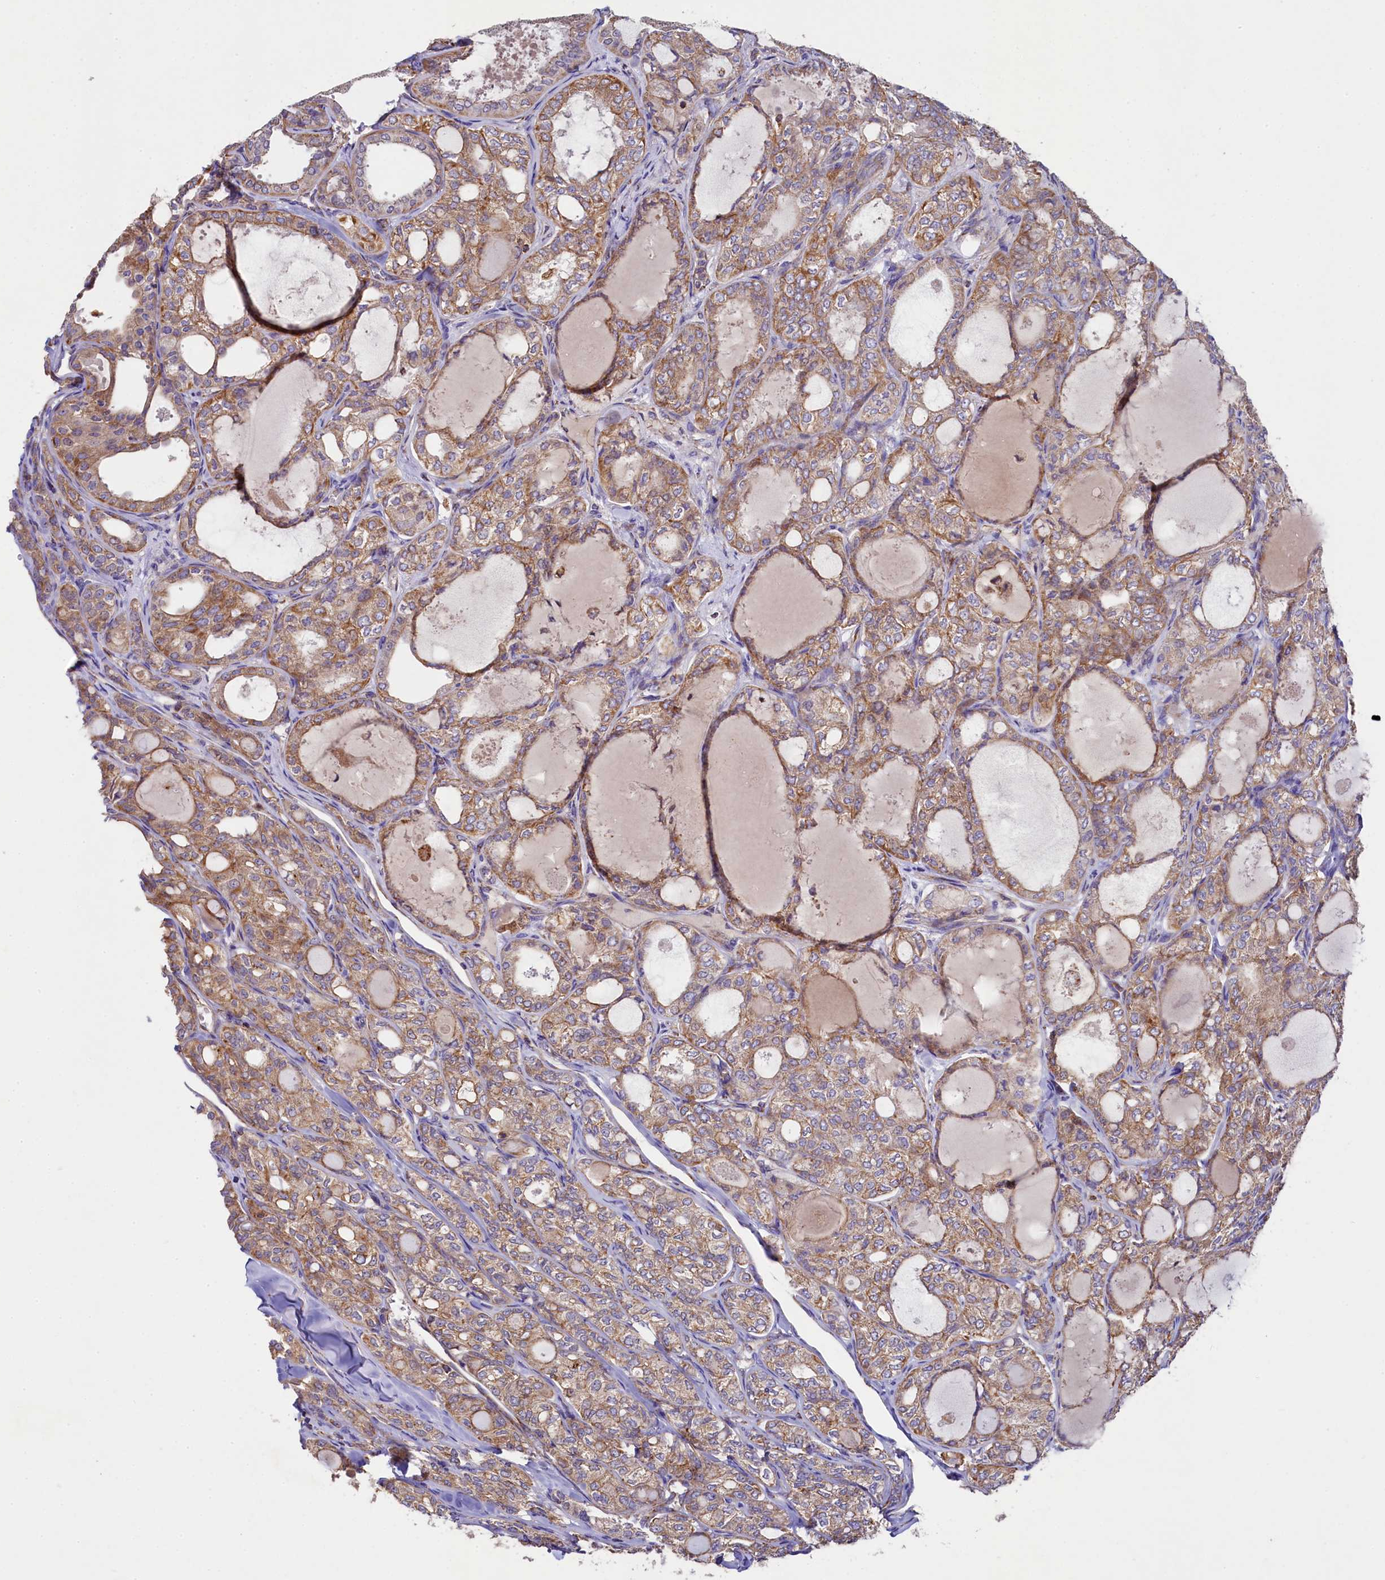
{"staining": {"intensity": "moderate", "quantity": ">75%", "location": "cytoplasmic/membranous"}, "tissue": "thyroid cancer", "cell_type": "Tumor cells", "image_type": "cancer", "snomed": [{"axis": "morphology", "description": "Follicular adenoma carcinoma, NOS"}, {"axis": "topography", "description": "Thyroid gland"}], "caption": "Immunohistochemical staining of thyroid cancer displays medium levels of moderate cytoplasmic/membranous protein positivity in approximately >75% of tumor cells.", "gene": "CLYBL", "patient": {"sex": "male", "age": 75}}